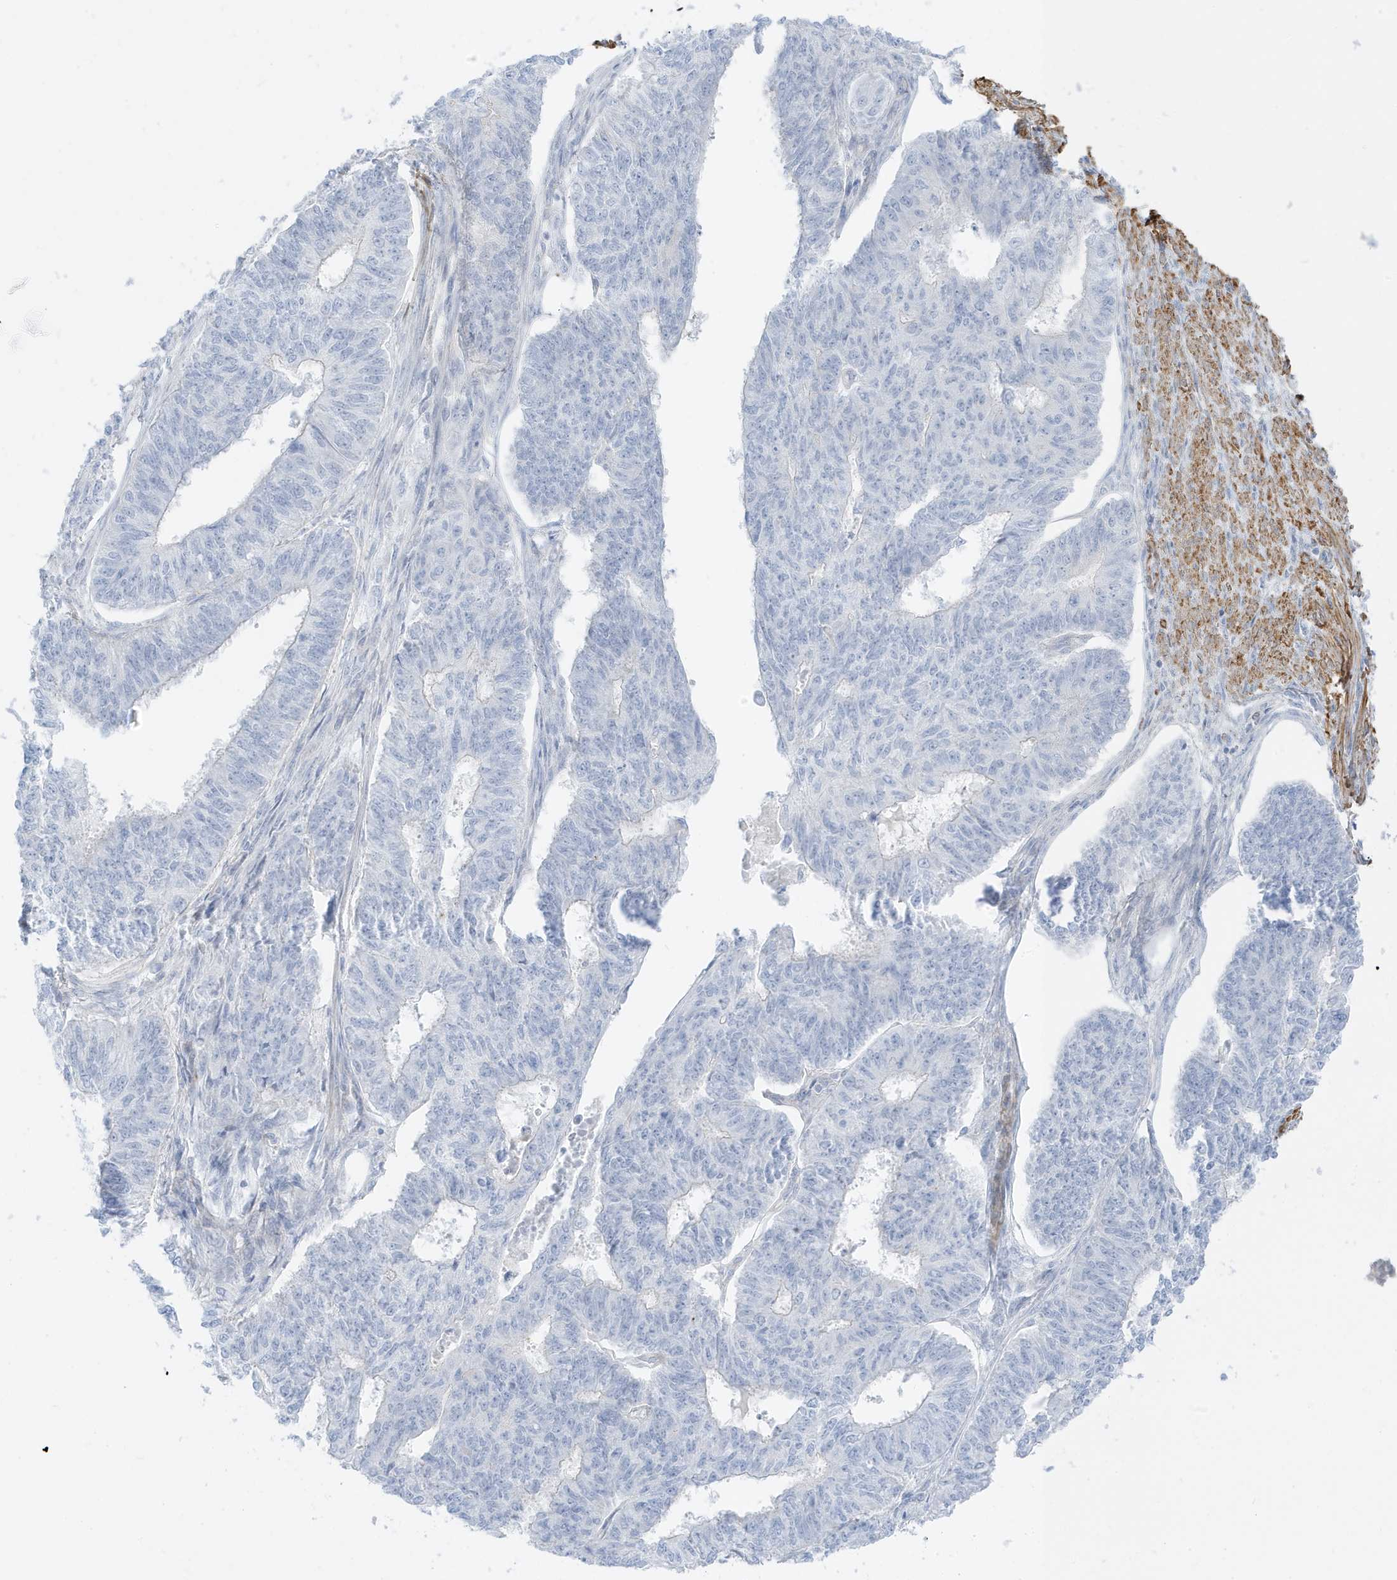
{"staining": {"intensity": "negative", "quantity": "none", "location": "none"}, "tissue": "endometrial cancer", "cell_type": "Tumor cells", "image_type": "cancer", "snomed": [{"axis": "morphology", "description": "Adenocarcinoma, NOS"}, {"axis": "topography", "description": "Endometrium"}], "caption": "Protein analysis of endometrial adenocarcinoma demonstrates no significant positivity in tumor cells. Brightfield microscopy of immunohistochemistry (IHC) stained with DAB (3,3'-diaminobenzidine) (brown) and hematoxylin (blue), captured at high magnification.", "gene": "SLC22A13", "patient": {"sex": "female", "age": 32}}